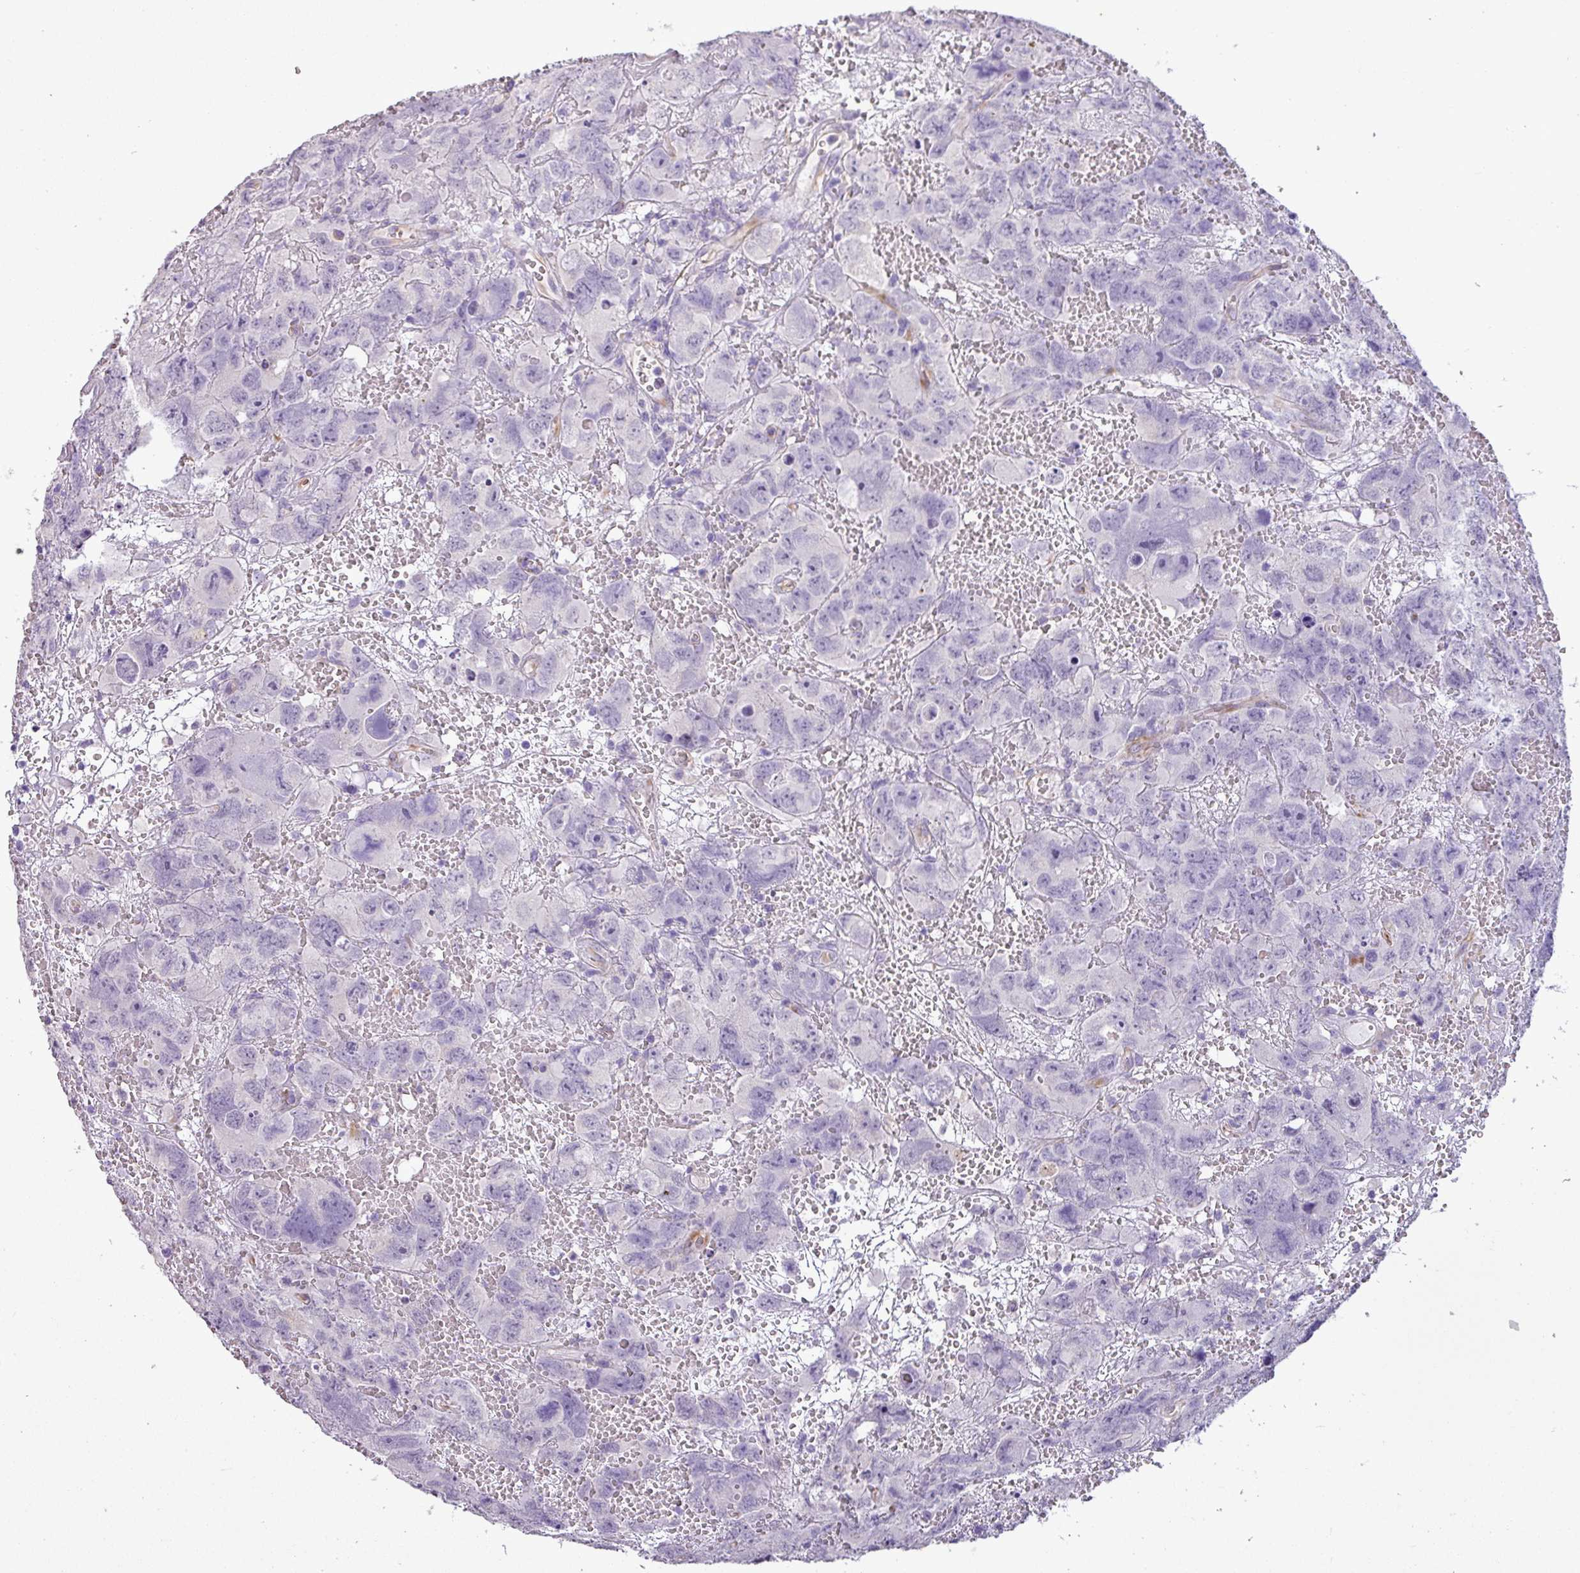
{"staining": {"intensity": "negative", "quantity": "none", "location": "none"}, "tissue": "testis cancer", "cell_type": "Tumor cells", "image_type": "cancer", "snomed": [{"axis": "morphology", "description": "Carcinoma, Embryonal, NOS"}, {"axis": "topography", "description": "Testis"}], "caption": "Immunohistochemical staining of testis embryonal carcinoma reveals no significant positivity in tumor cells.", "gene": "ALDH2", "patient": {"sex": "male", "age": 45}}